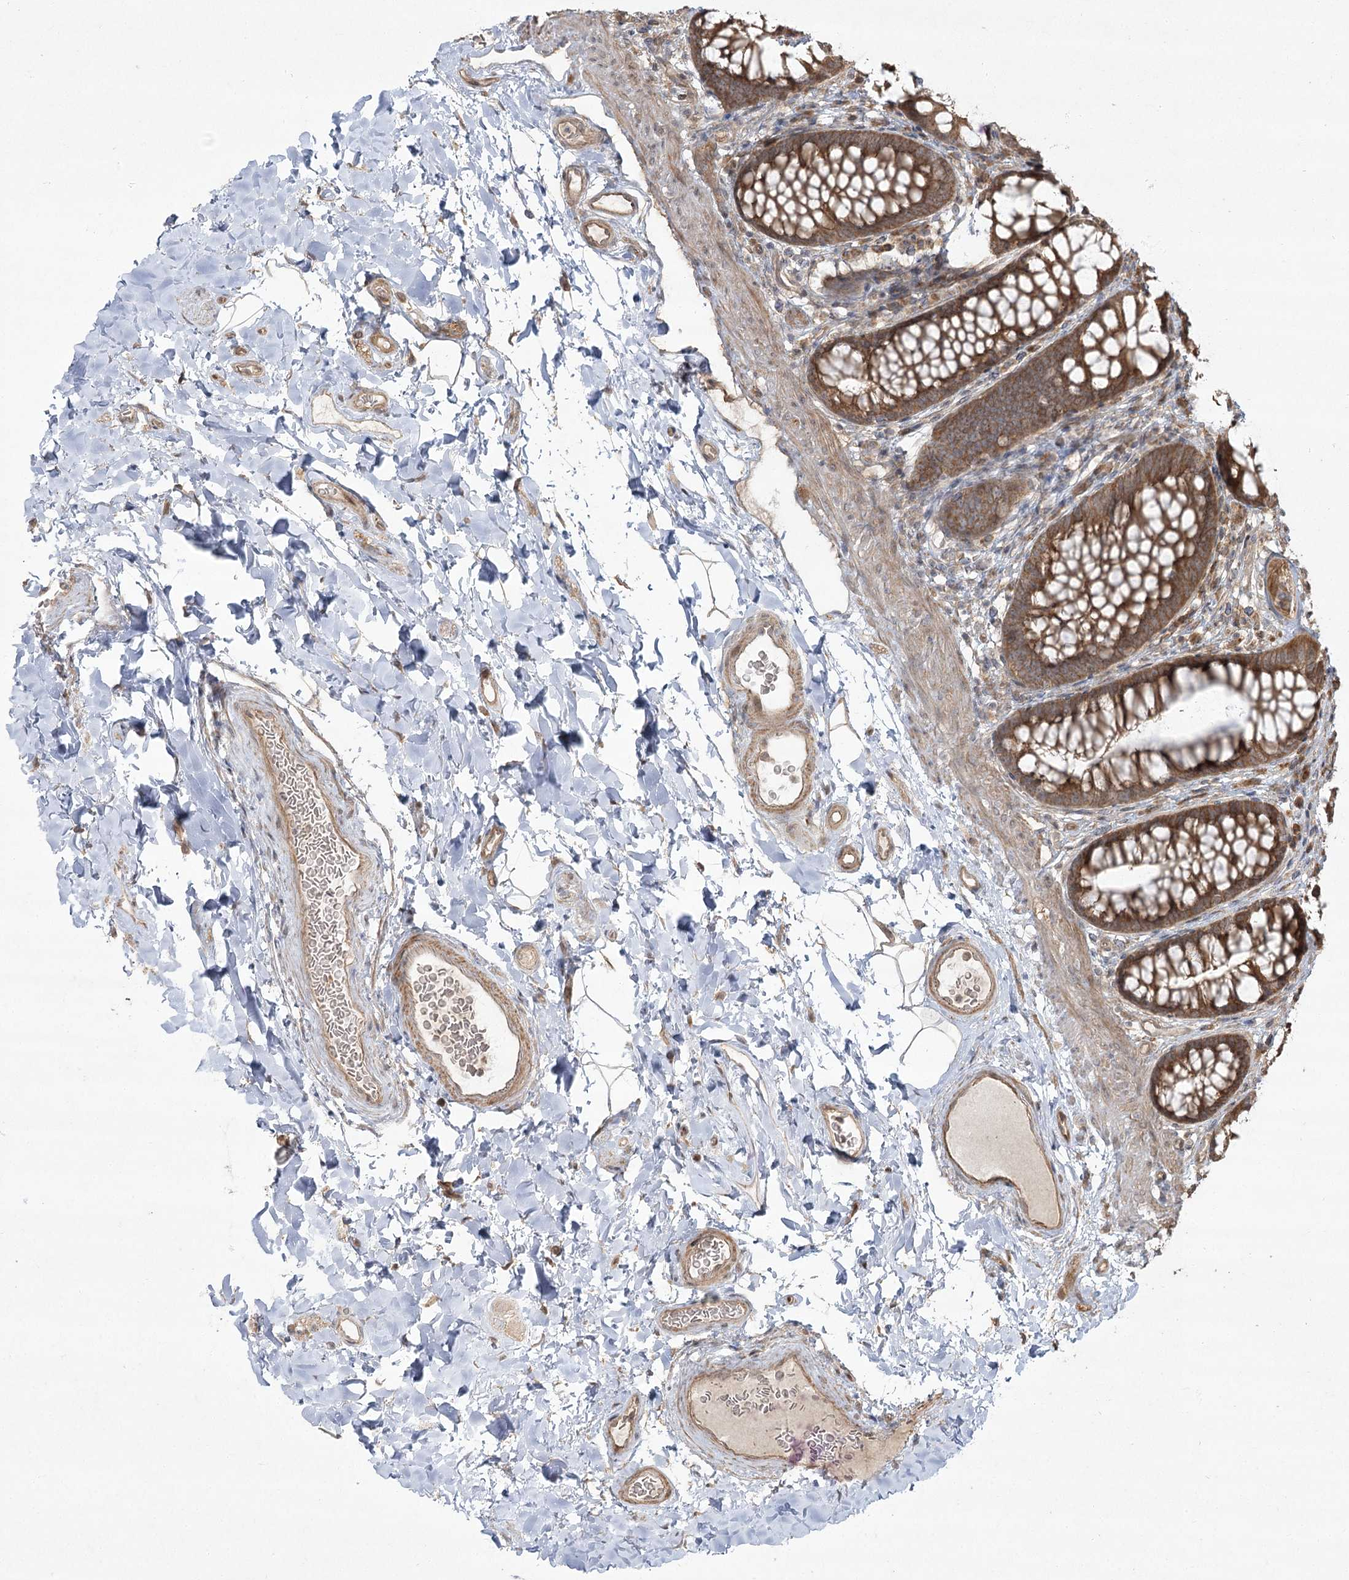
{"staining": {"intensity": "moderate", "quantity": ">75%", "location": "cytoplasmic/membranous"}, "tissue": "colon", "cell_type": "Endothelial cells", "image_type": "normal", "snomed": [{"axis": "morphology", "description": "Normal tissue, NOS"}, {"axis": "topography", "description": "Colon"}], "caption": "Colon stained for a protein (brown) exhibits moderate cytoplasmic/membranous positive positivity in about >75% of endothelial cells.", "gene": "CPLANE1", "patient": {"sex": "female", "age": 62}}